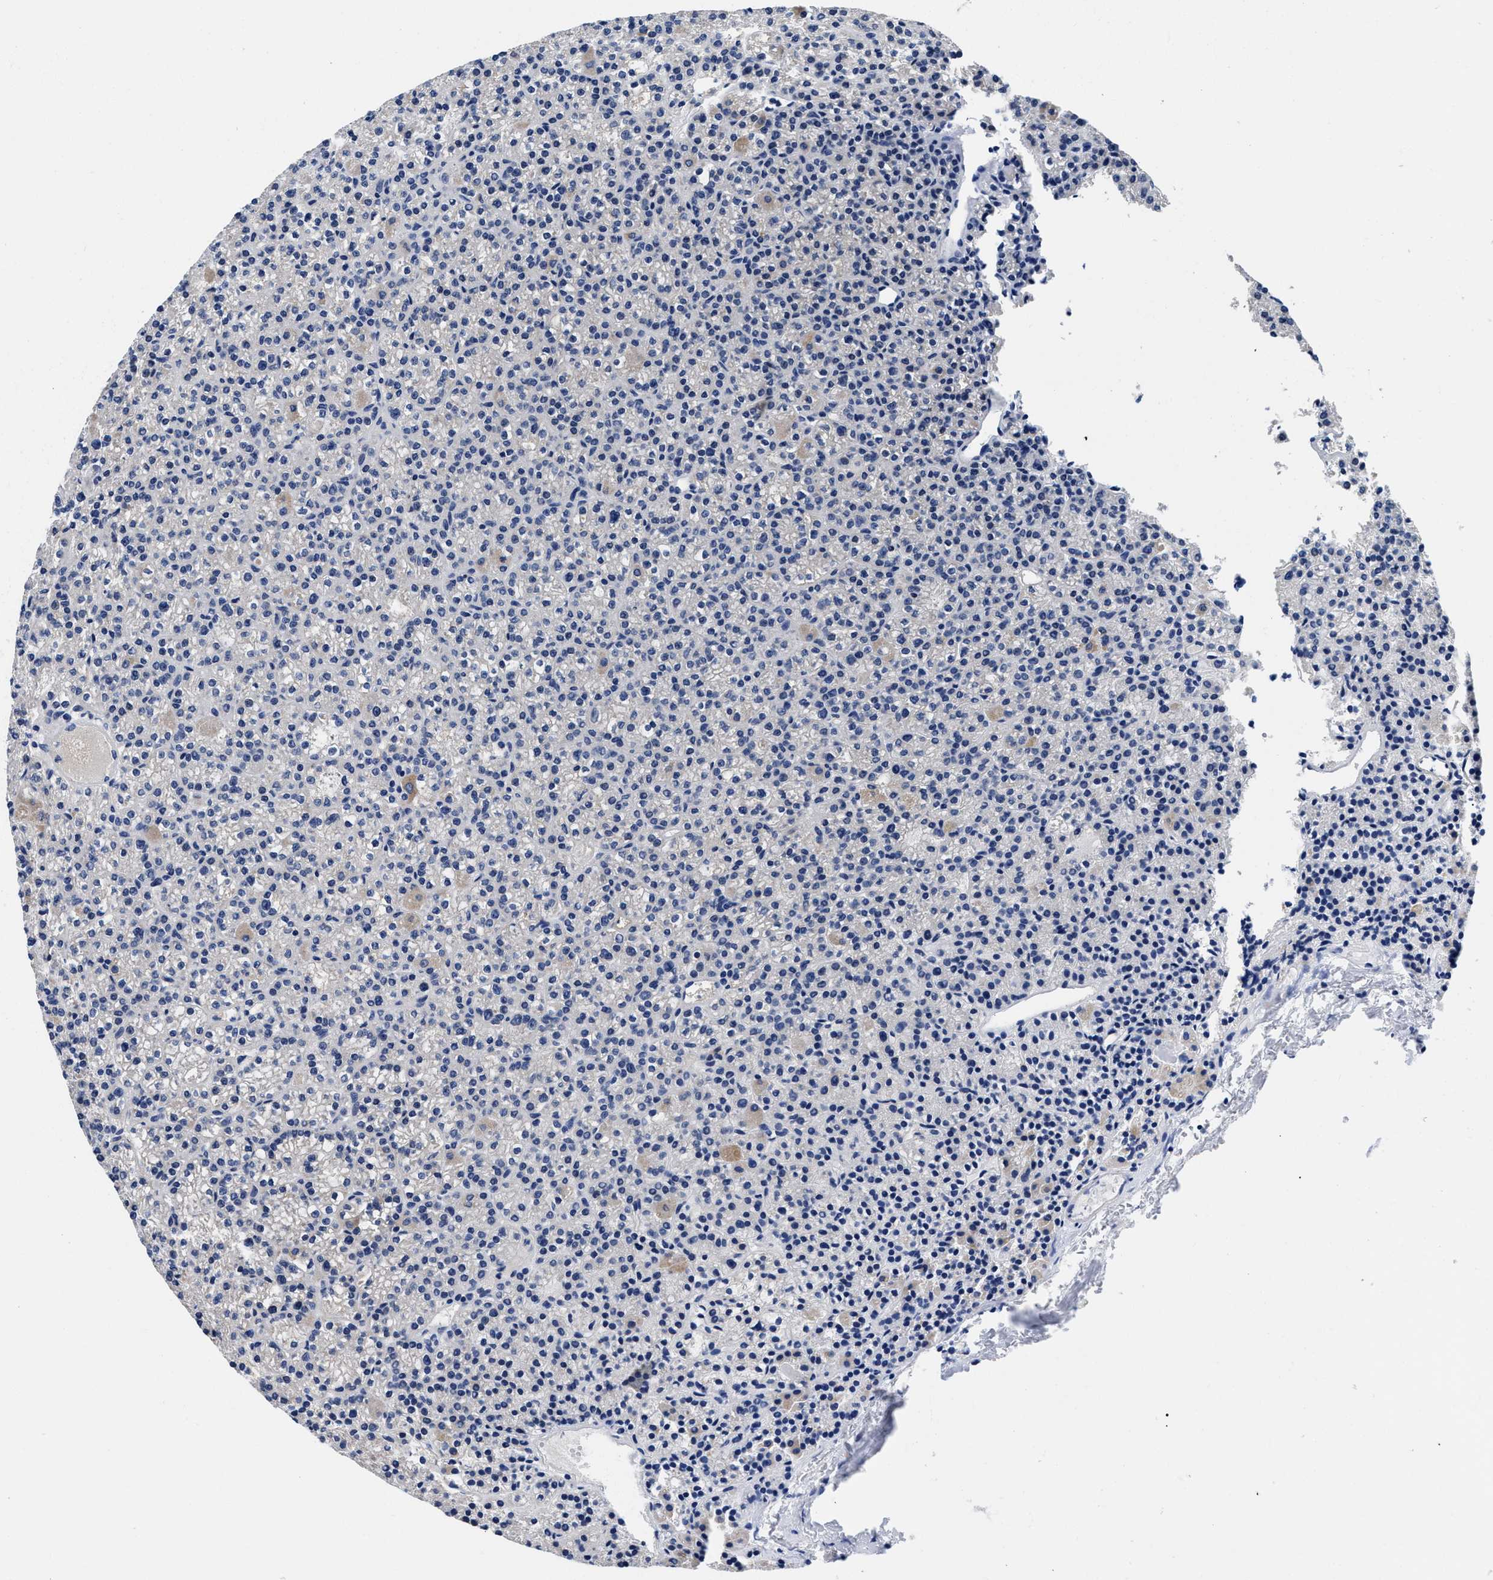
{"staining": {"intensity": "negative", "quantity": "none", "location": "none"}, "tissue": "parathyroid gland", "cell_type": "Glandular cells", "image_type": "normal", "snomed": [{"axis": "morphology", "description": "Normal tissue, NOS"}, {"axis": "morphology", "description": "Adenoma, NOS"}, {"axis": "topography", "description": "Parathyroid gland"}], "caption": "A high-resolution micrograph shows immunohistochemistry (IHC) staining of normal parathyroid gland, which shows no significant positivity in glandular cells. (DAB (3,3'-diaminobenzidine) immunohistochemistry, high magnification).", "gene": "SLC35F1", "patient": {"sex": "female", "age": 64}}